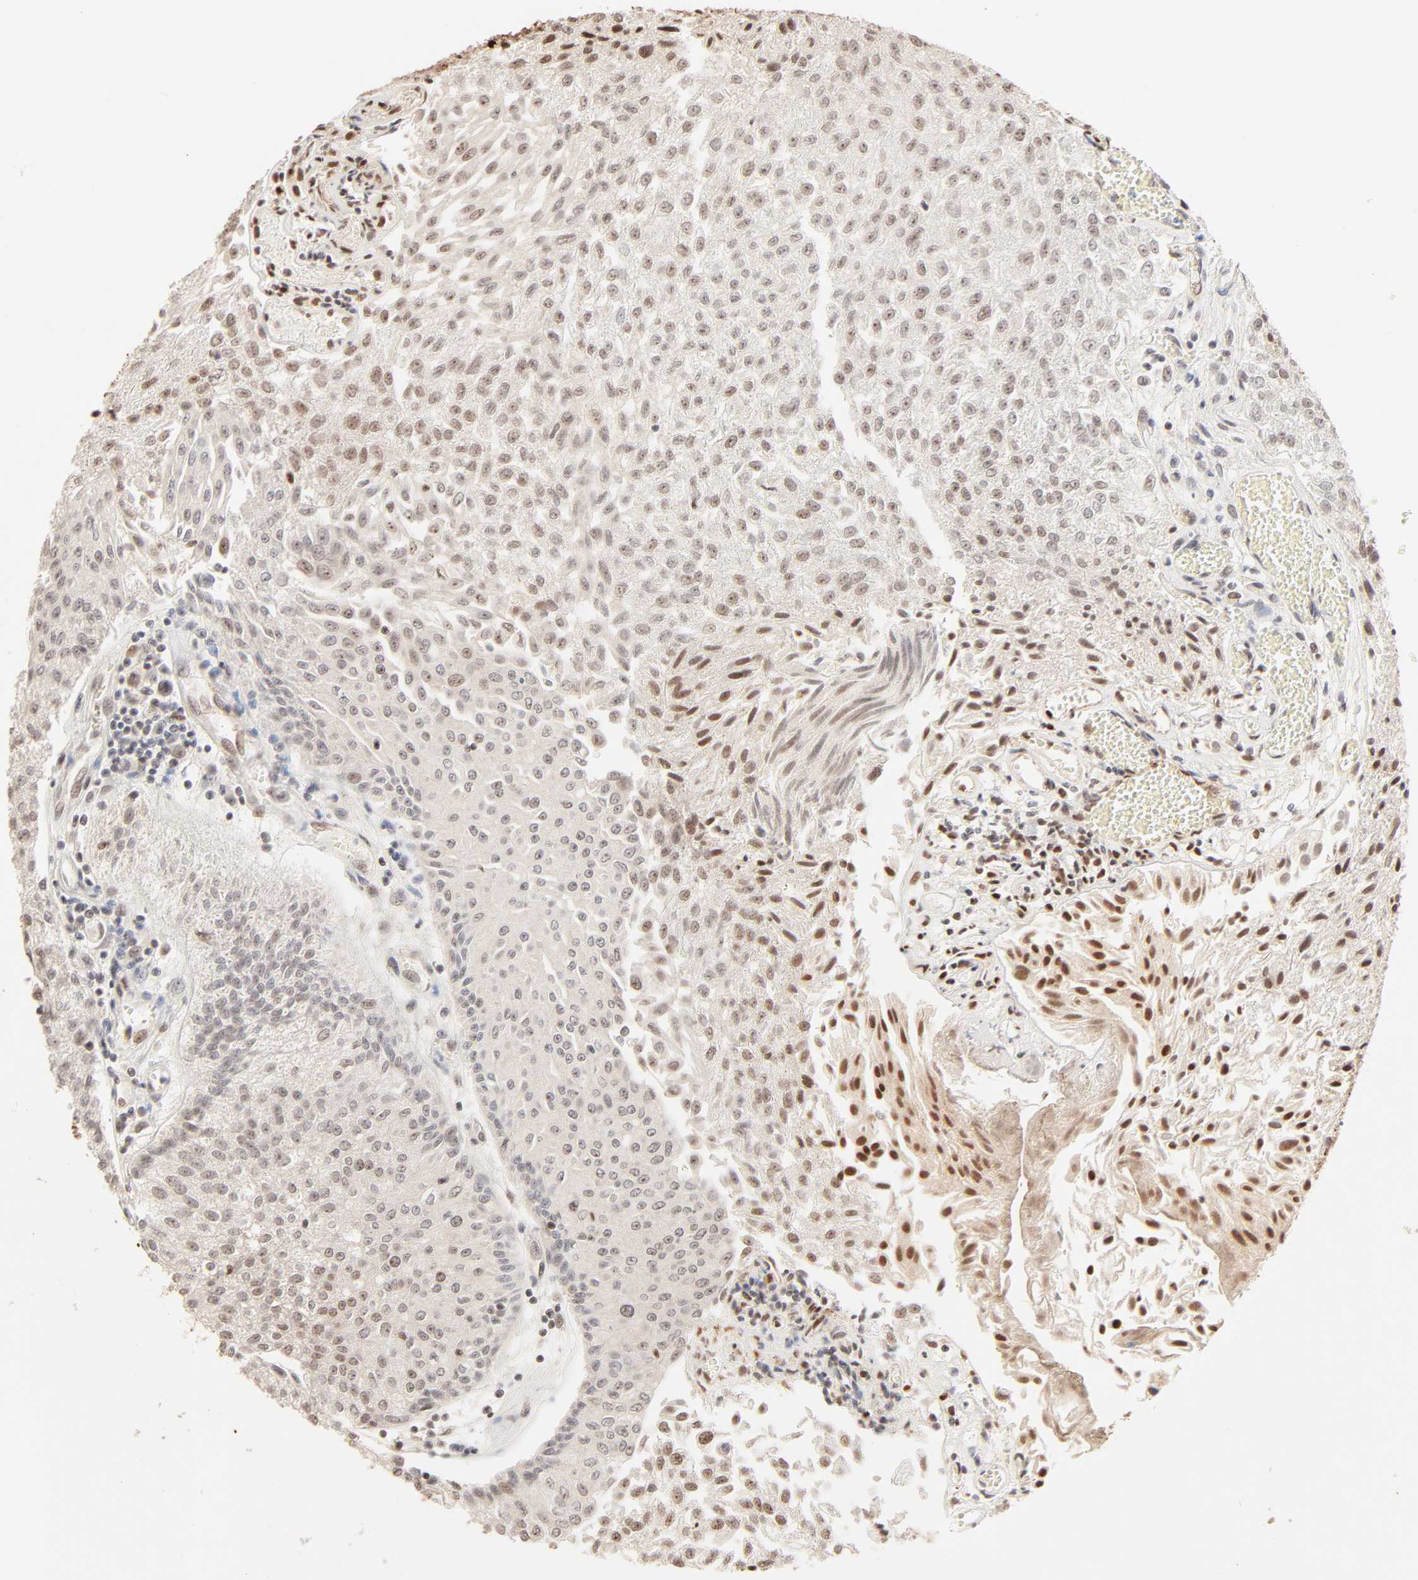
{"staining": {"intensity": "weak", "quantity": "<25%", "location": "cytoplasmic/membranous,nuclear"}, "tissue": "urothelial cancer", "cell_type": "Tumor cells", "image_type": "cancer", "snomed": [{"axis": "morphology", "description": "Urothelial carcinoma, Low grade"}, {"axis": "topography", "description": "Urinary bladder"}], "caption": "The IHC histopathology image has no significant positivity in tumor cells of urothelial cancer tissue. (DAB immunohistochemistry (IHC) with hematoxylin counter stain).", "gene": "FAM50A", "patient": {"sex": "male", "age": 86}}